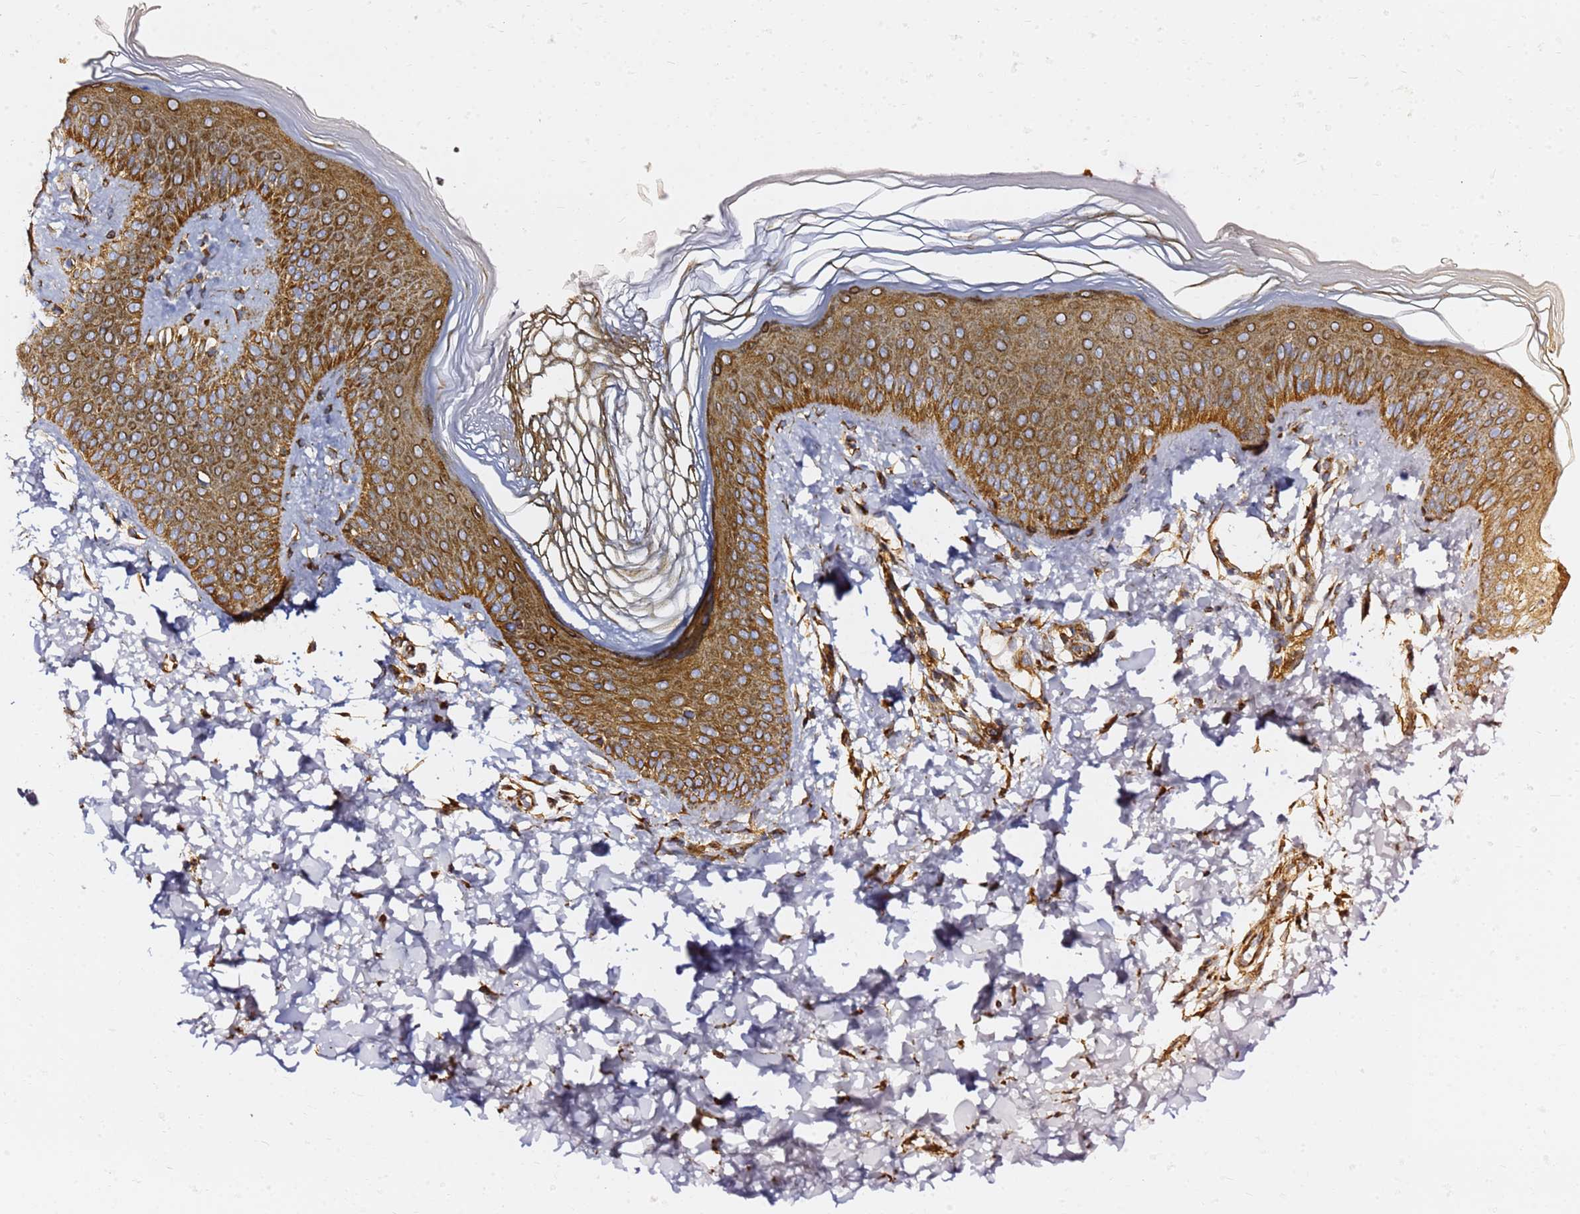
{"staining": {"intensity": "strong", "quantity": ">75%", "location": "cytoplasmic/membranous"}, "tissue": "skin", "cell_type": "Epidermal cells", "image_type": "normal", "snomed": [{"axis": "morphology", "description": "Normal tissue, NOS"}, {"axis": "morphology", "description": "Inflammation, NOS"}, {"axis": "topography", "description": "Soft tissue"}, {"axis": "topography", "description": "Anal"}], "caption": "Immunohistochemical staining of benign skin reveals high levels of strong cytoplasmic/membranous staining in approximately >75% of epidermal cells.", "gene": "TUBA8", "patient": {"sex": "female", "age": 15}}